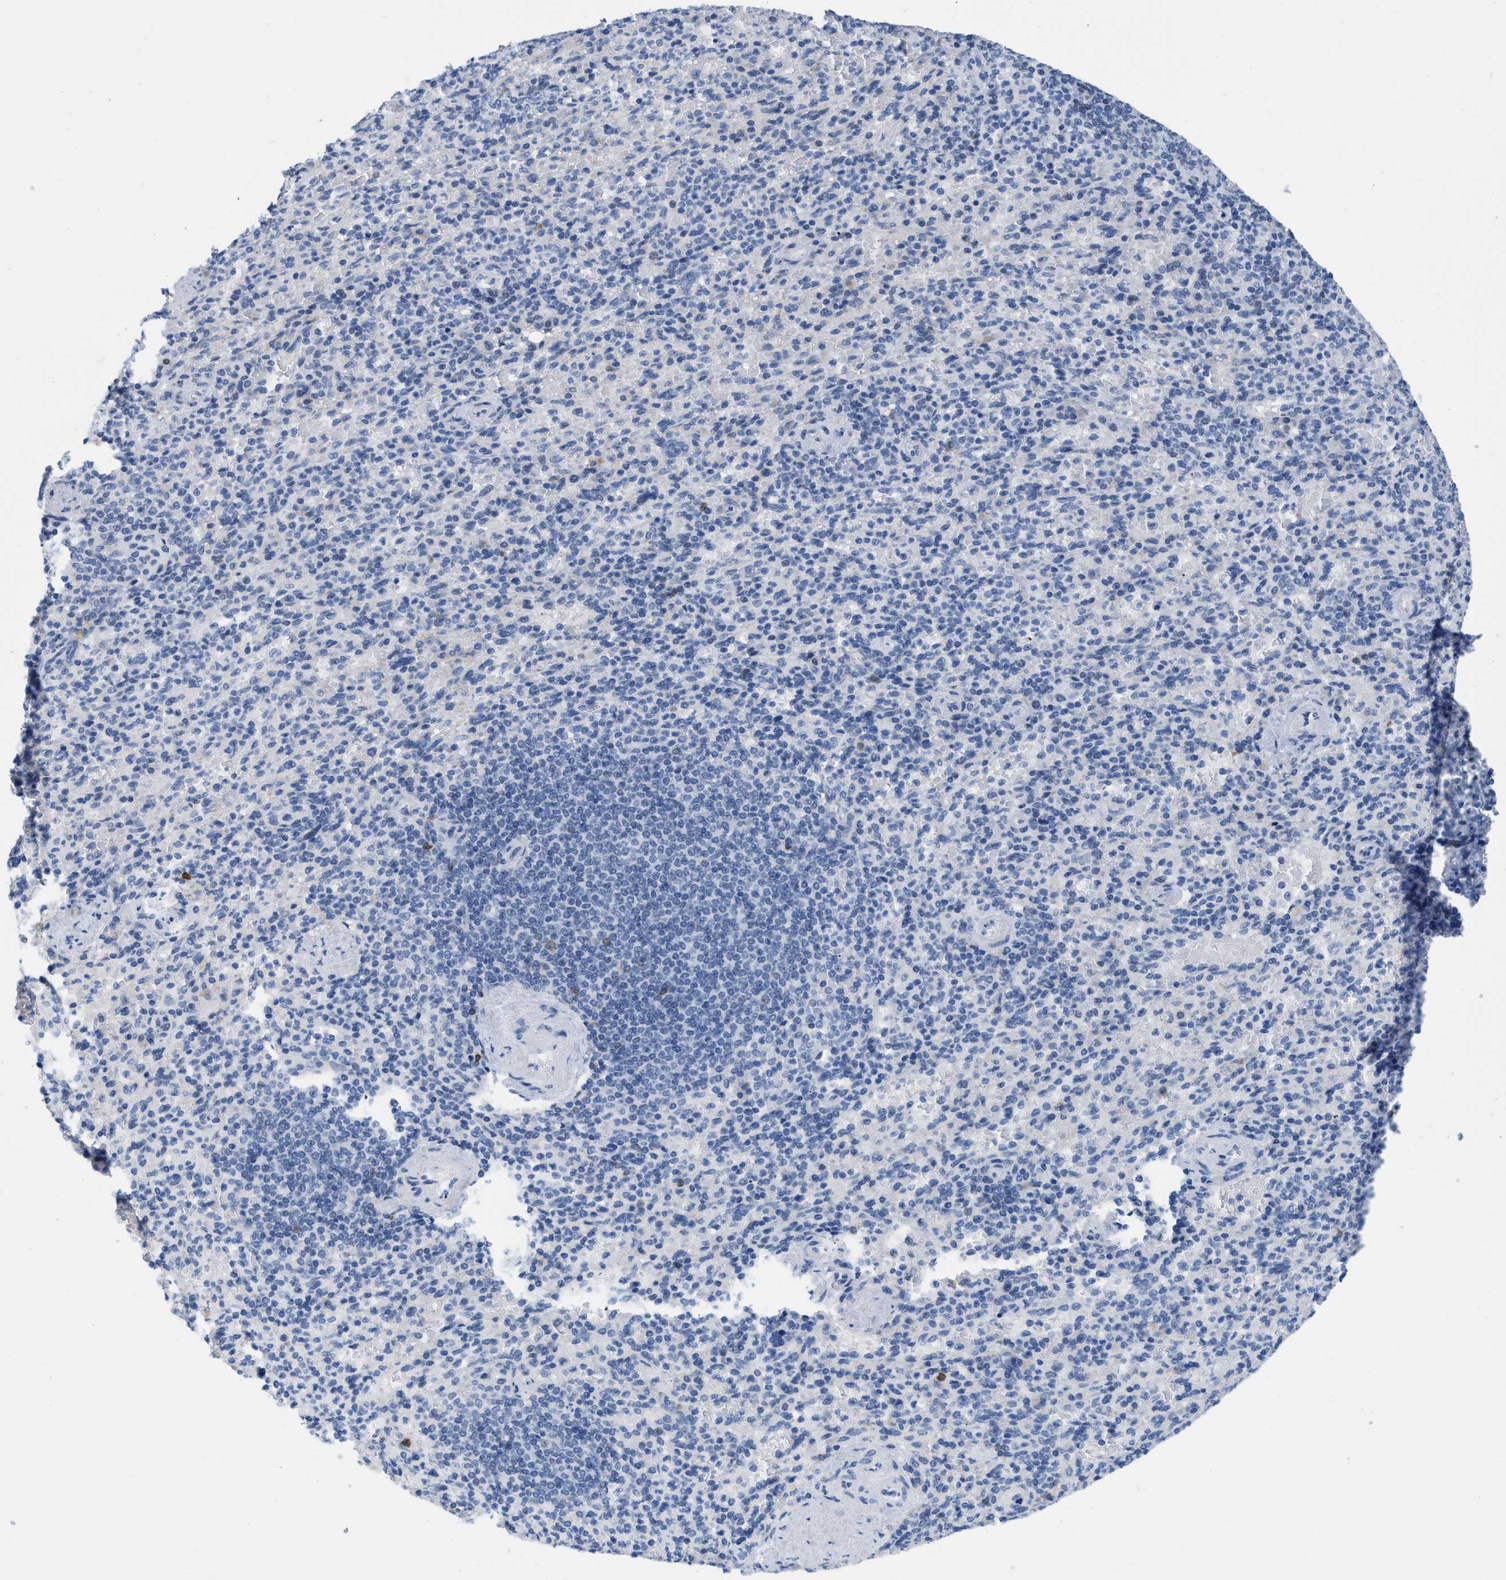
{"staining": {"intensity": "negative", "quantity": "none", "location": "none"}, "tissue": "spleen", "cell_type": "Cells in red pulp", "image_type": "normal", "snomed": [{"axis": "morphology", "description": "Normal tissue, NOS"}, {"axis": "topography", "description": "Spleen"}], "caption": "Benign spleen was stained to show a protein in brown. There is no significant positivity in cells in red pulp. The staining is performed using DAB (3,3'-diaminobenzidine) brown chromogen with nuclei counter-stained in using hematoxylin.", "gene": "CRYM", "patient": {"sex": "female", "age": 74}}